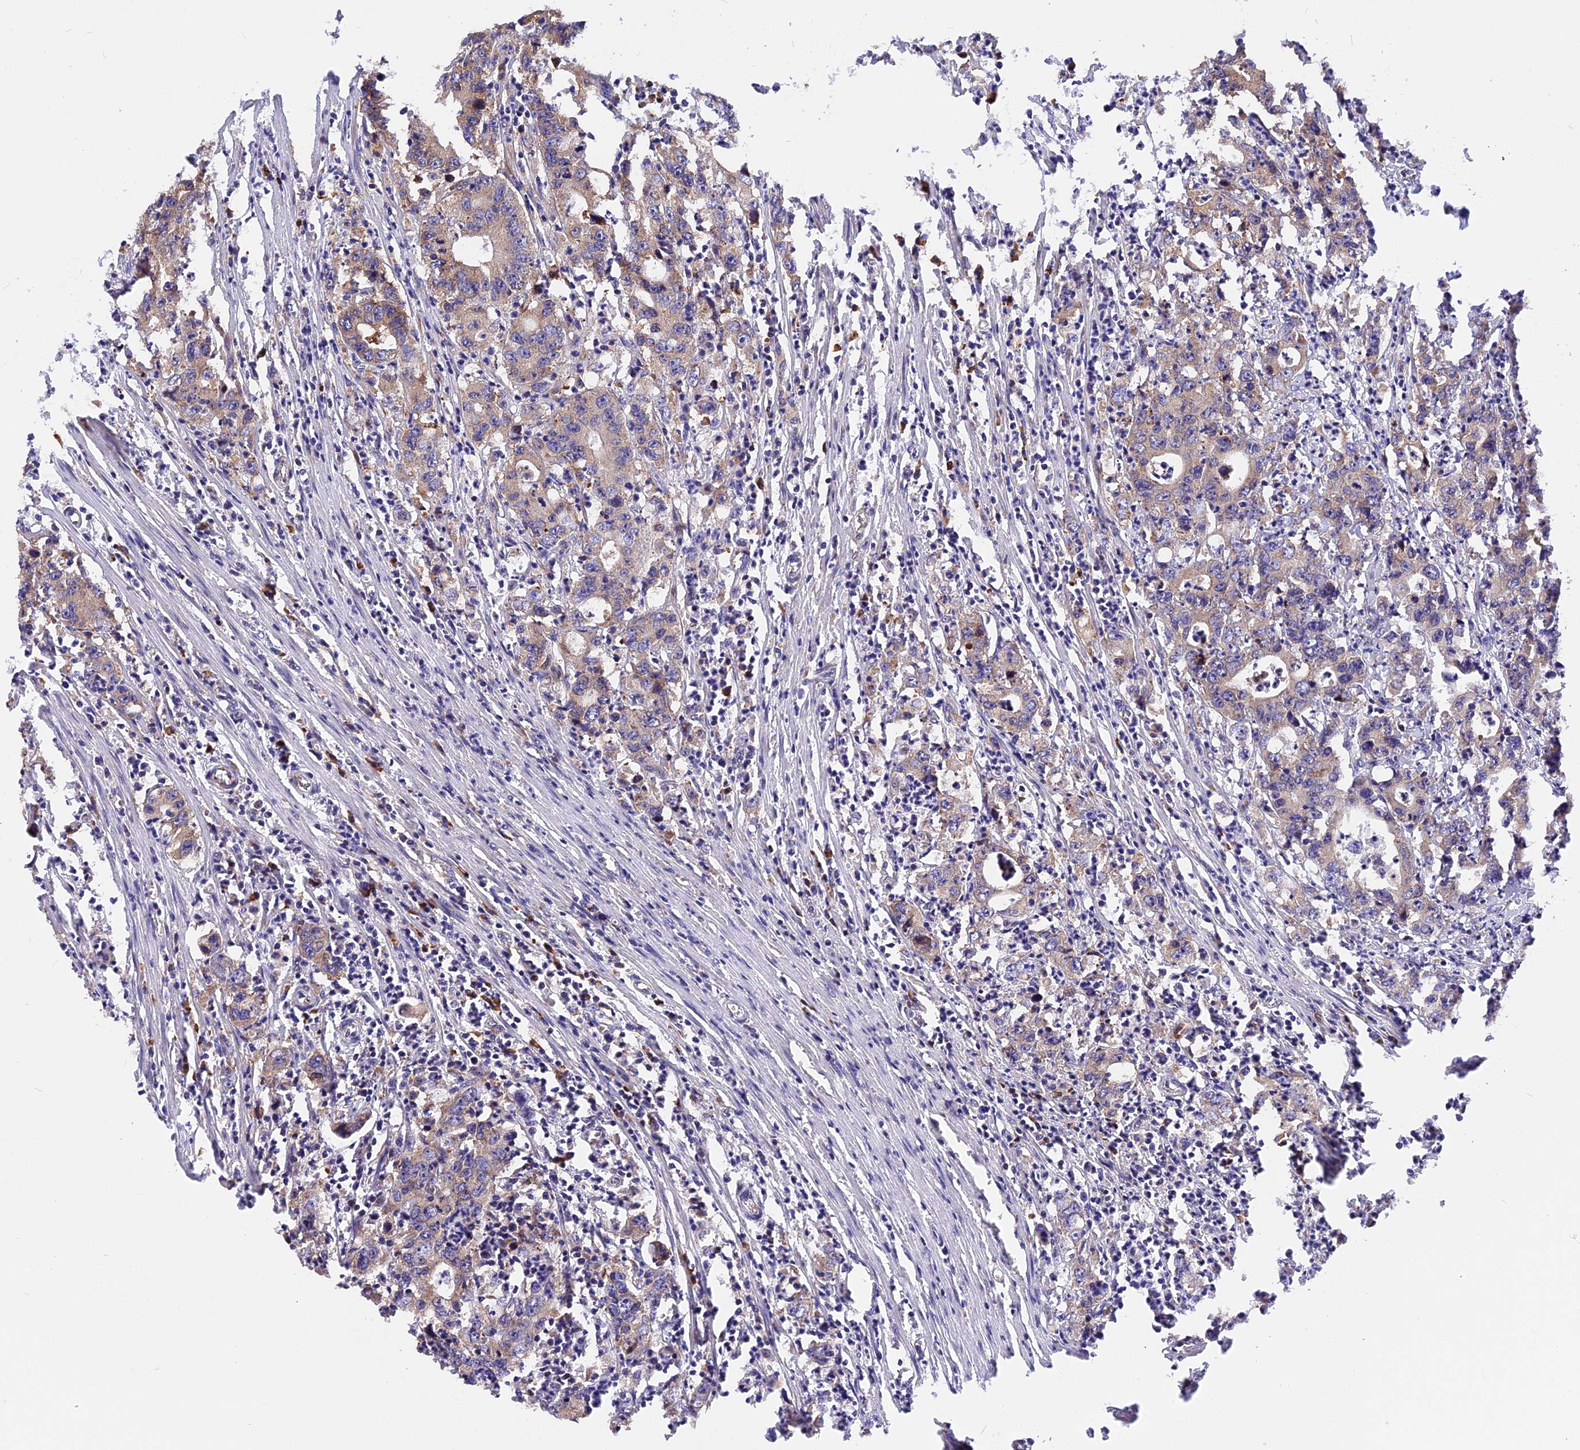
{"staining": {"intensity": "weak", "quantity": "<25%", "location": "cytoplasmic/membranous"}, "tissue": "colorectal cancer", "cell_type": "Tumor cells", "image_type": "cancer", "snomed": [{"axis": "morphology", "description": "Adenocarcinoma, NOS"}, {"axis": "topography", "description": "Colon"}], "caption": "IHC histopathology image of human adenocarcinoma (colorectal) stained for a protein (brown), which demonstrates no positivity in tumor cells.", "gene": "GNPTAB", "patient": {"sex": "female", "age": 75}}